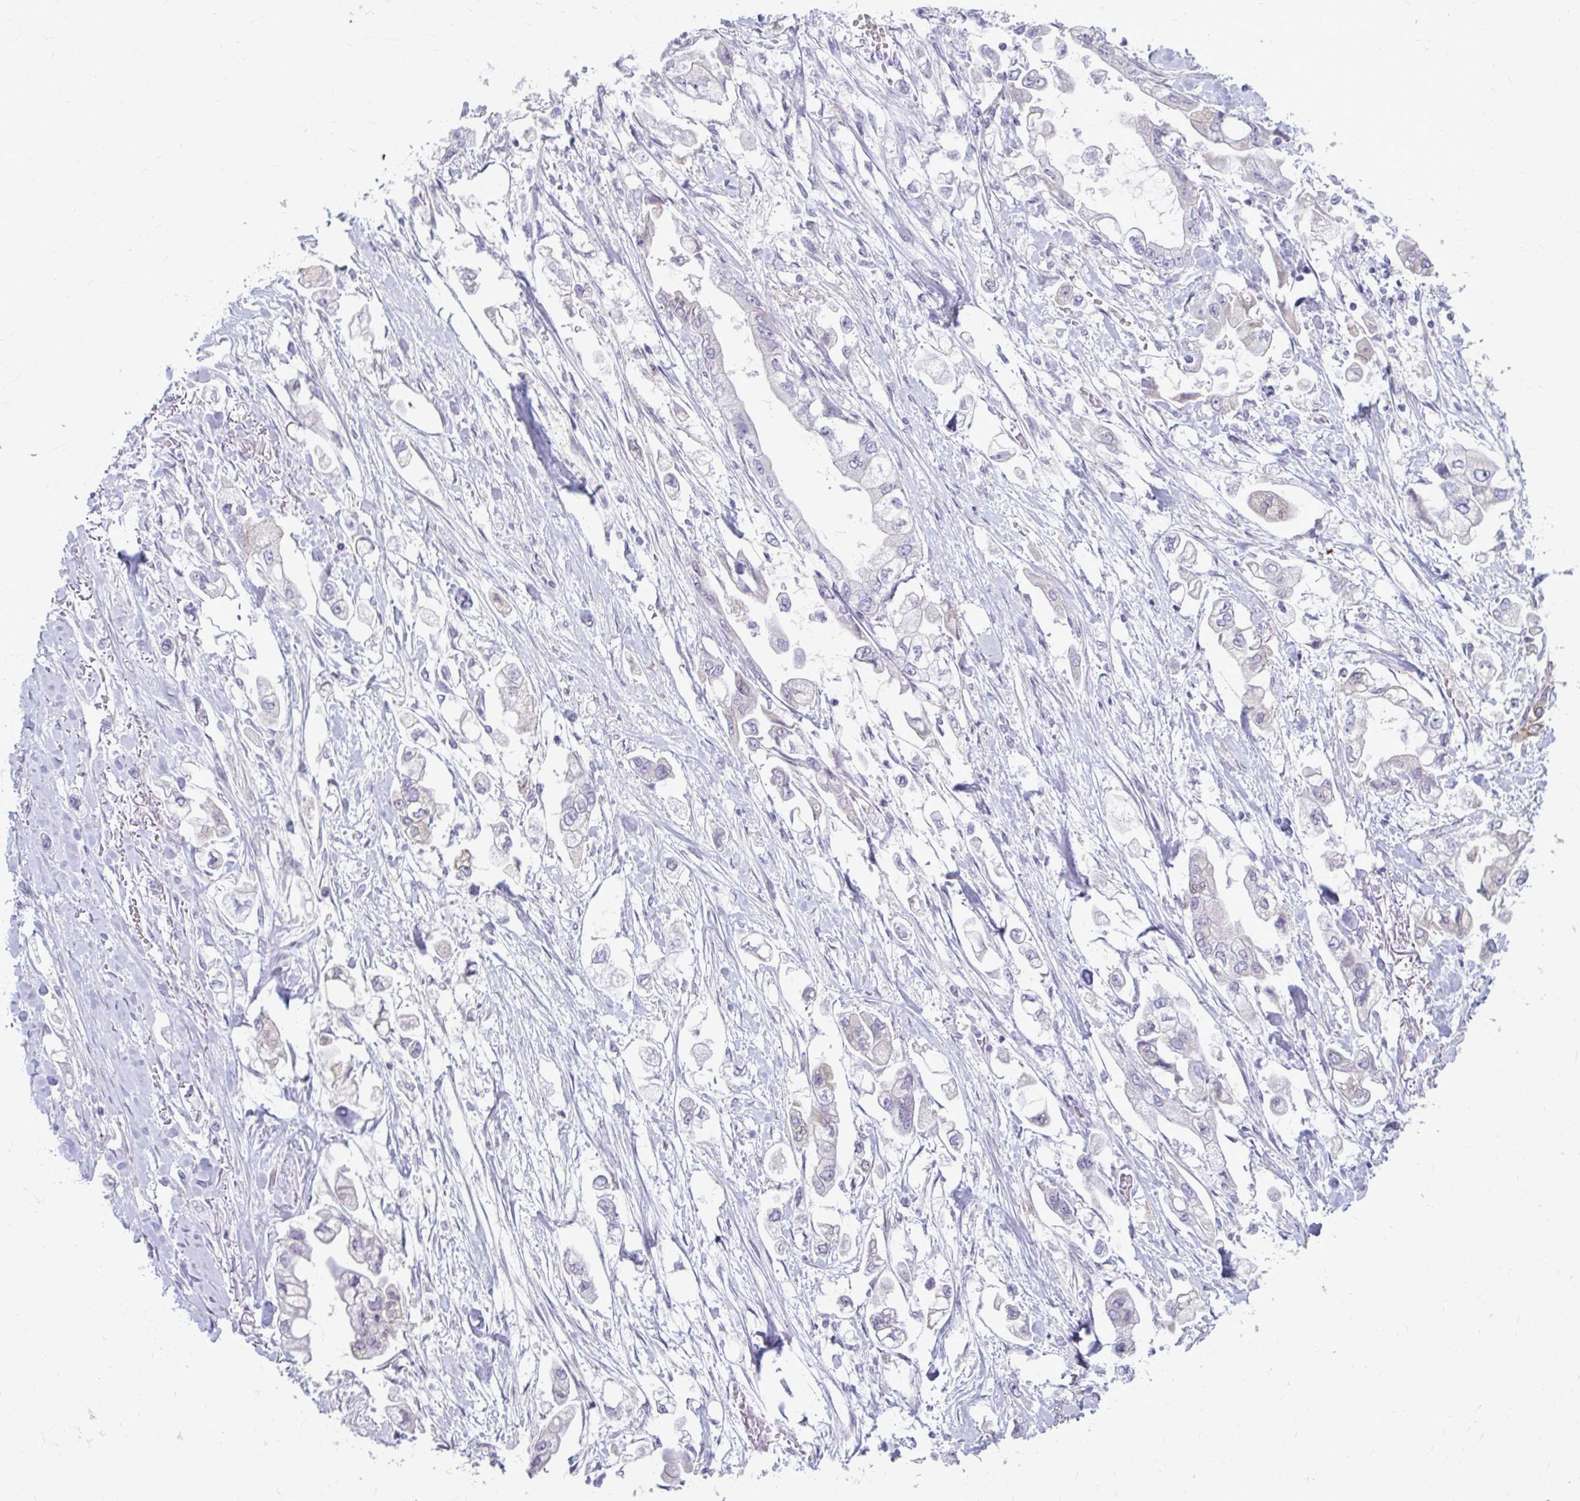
{"staining": {"intensity": "negative", "quantity": "none", "location": "none"}, "tissue": "stomach cancer", "cell_type": "Tumor cells", "image_type": "cancer", "snomed": [{"axis": "morphology", "description": "Adenocarcinoma, NOS"}, {"axis": "topography", "description": "Stomach"}], "caption": "IHC of human stomach adenocarcinoma reveals no expression in tumor cells. Nuclei are stained in blue.", "gene": "MSMO1", "patient": {"sex": "male", "age": 62}}